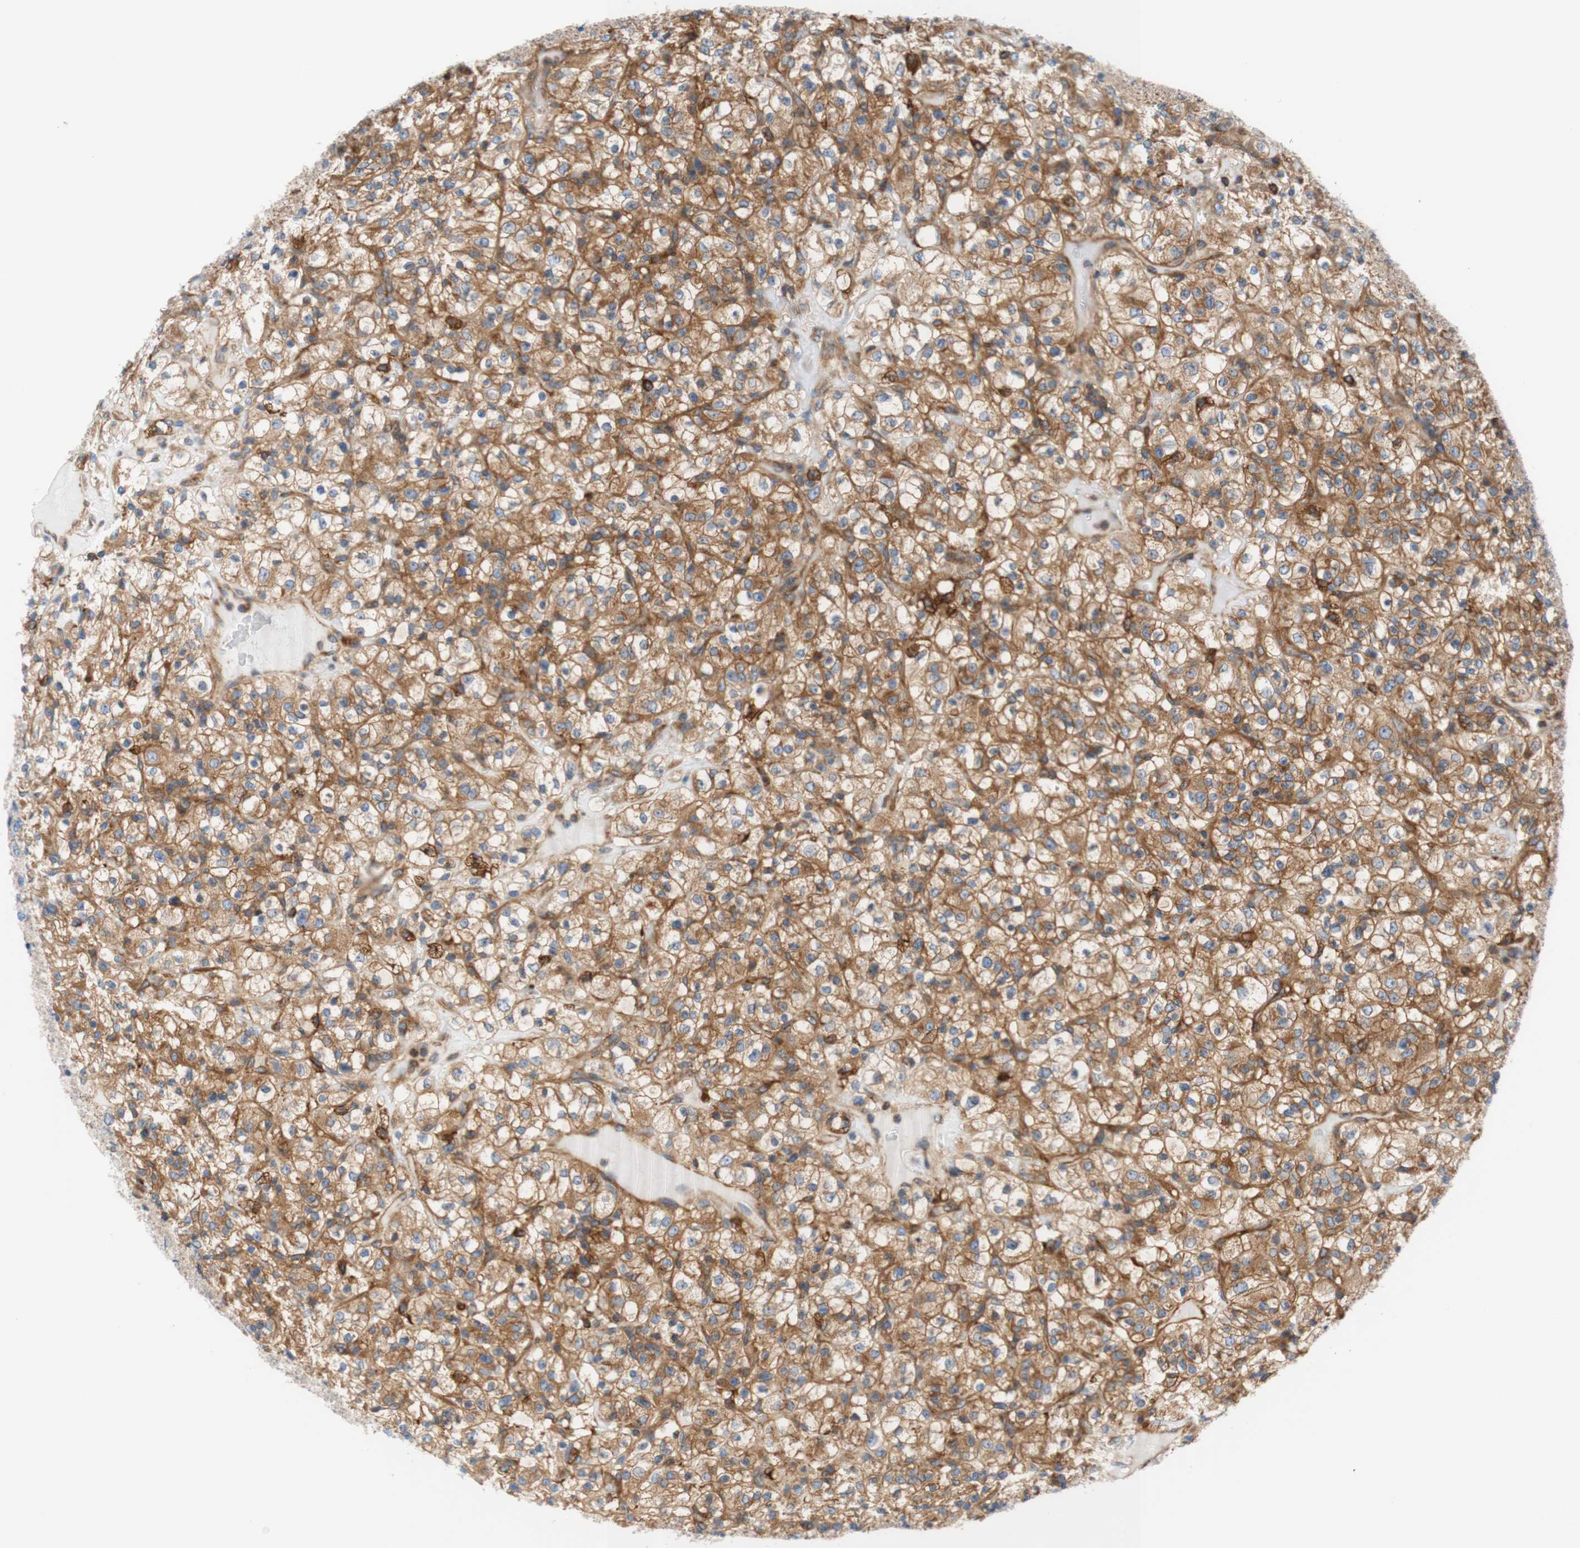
{"staining": {"intensity": "moderate", "quantity": "25%-75%", "location": "cytoplasmic/membranous"}, "tissue": "renal cancer", "cell_type": "Tumor cells", "image_type": "cancer", "snomed": [{"axis": "morphology", "description": "Normal tissue, NOS"}, {"axis": "morphology", "description": "Adenocarcinoma, NOS"}, {"axis": "topography", "description": "Kidney"}], "caption": "This is a micrograph of immunohistochemistry staining of renal adenocarcinoma, which shows moderate staining in the cytoplasmic/membranous of tumor cells.", "gene": "STOM", "patient": {"sex": "female", "age": 72}}